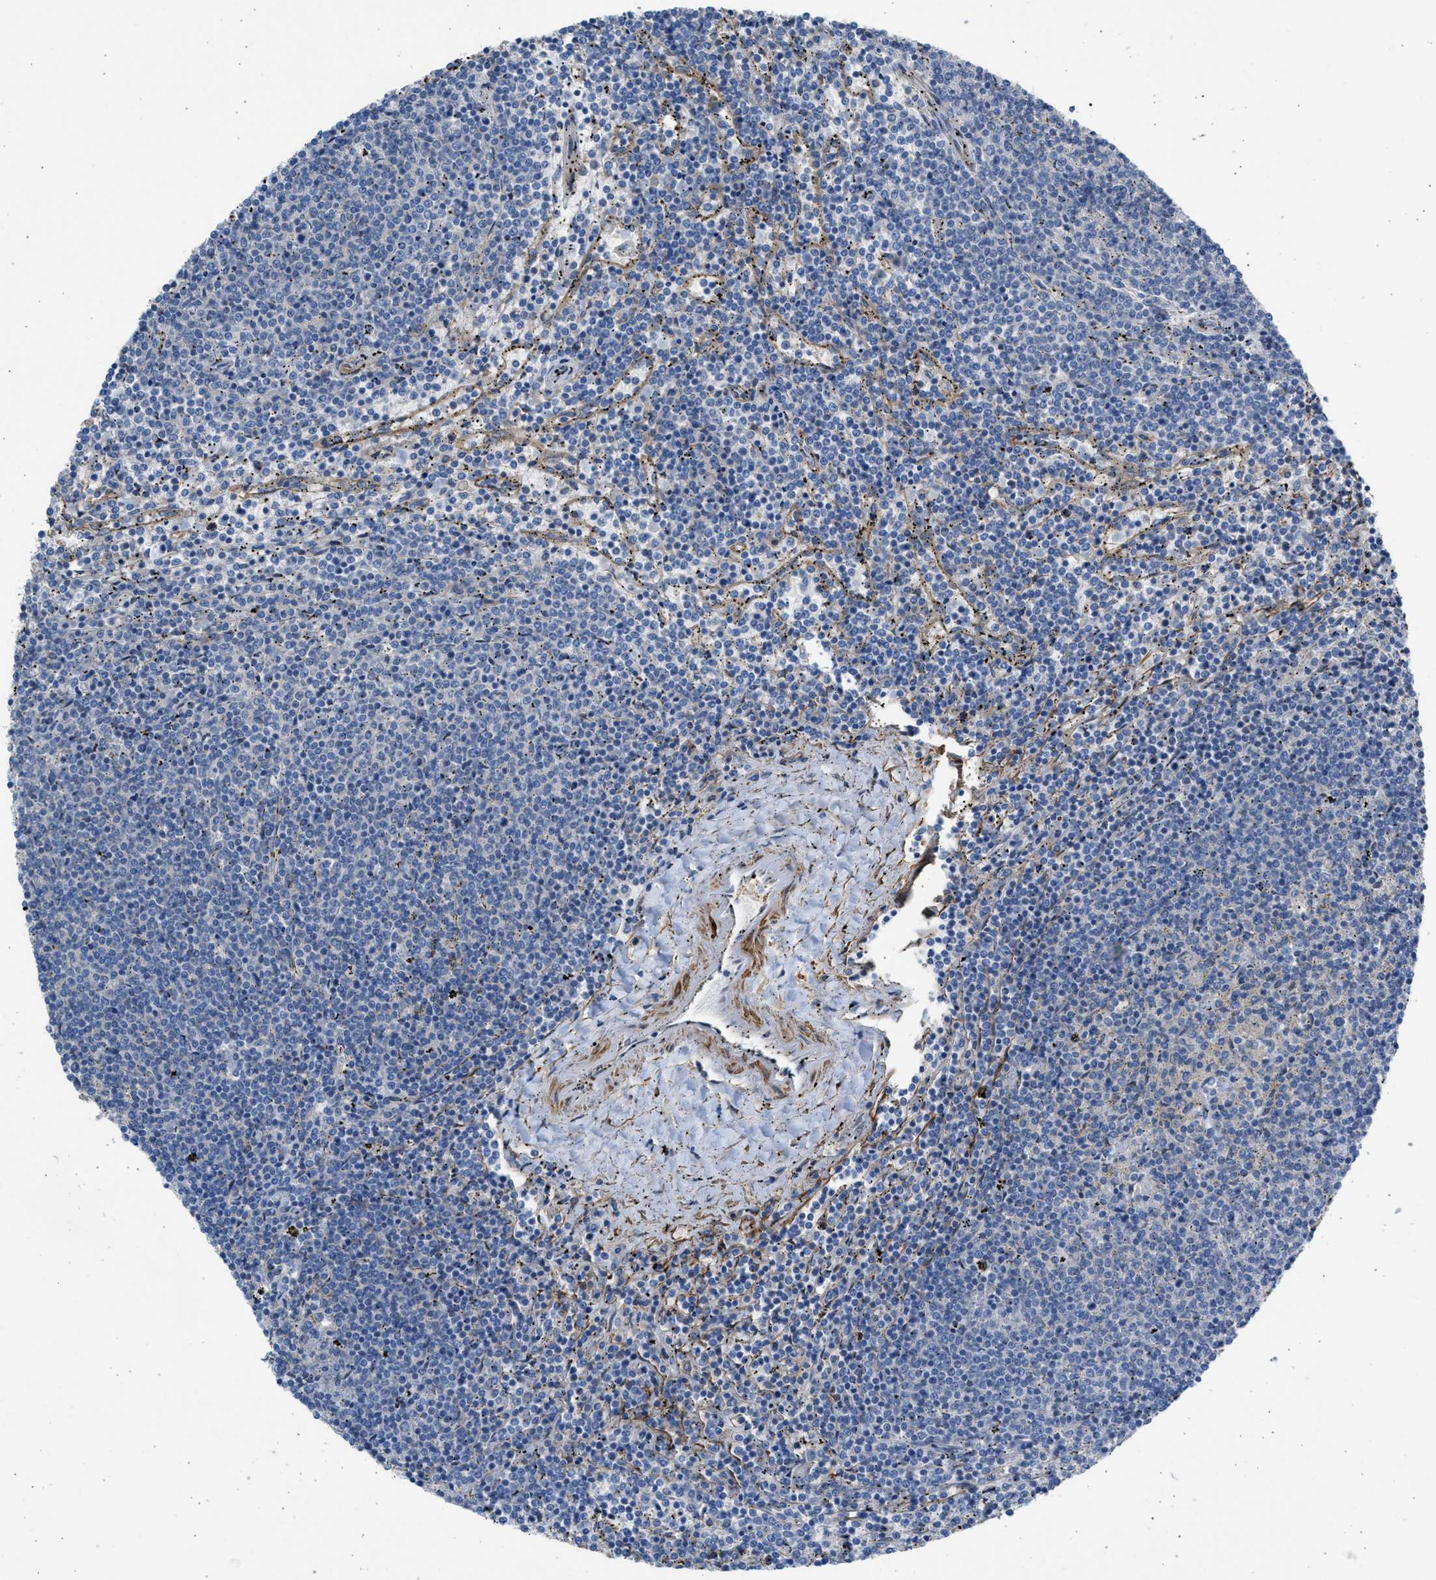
{"staining": {"intensity": "negative", "quantity": "none", "location": "none"}, "tissue": "lymphoma", "cell_type": "Tumor cells", "image_type": "cancer", "snomed": [{"axis": "morphology", "description": "Malignant lymphoma, non-Hodgkin's type, Low grade"}, {"axis": "topography", "description": "Spleen"}], "caption": "High power microscopy micrograph of an immunohistochemistry micrograph of lymphoma, revealing no significant positivity in tumor cells.", "gene": "PCNX3", "patient": {"sex": "female", "age": 50}}